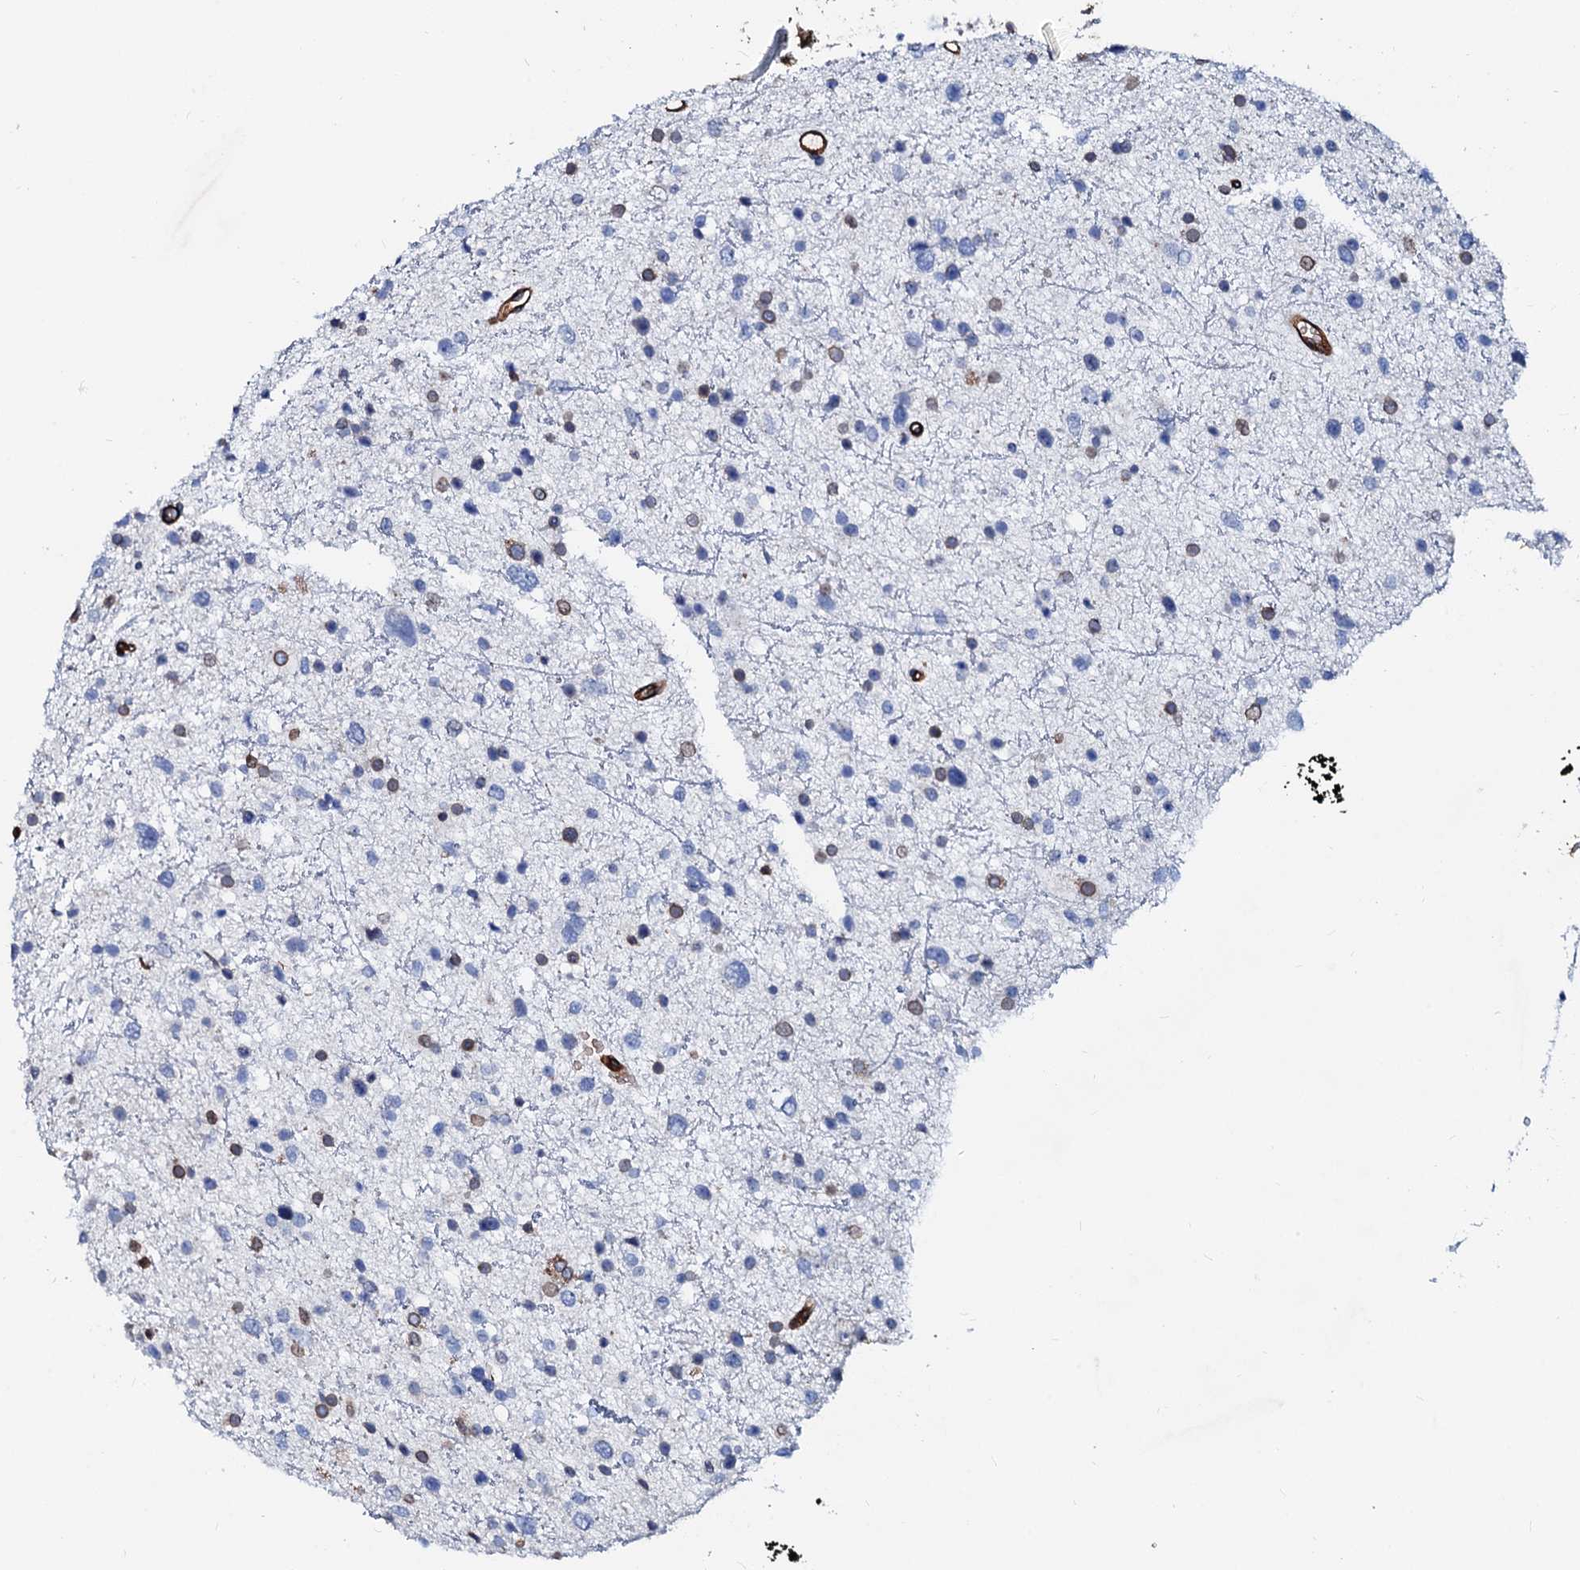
{"staining": {"intensity": "negative", "quantity": "none", "location": "none"}, "tissue": "glioma", "cell_type": "Tumor cells", "image_type": "cancer", "snomed": [{"axis": "morphology", "description": "Glioma, malignant, Low grade"}, {"axis": "topography", "description": "Brain"}], "caption": "Tumor cells show no significant protein positivity in malignant glioma (low-grade).", "gene": "NRP2", "patient": {"sex": "female", "age": 37}}